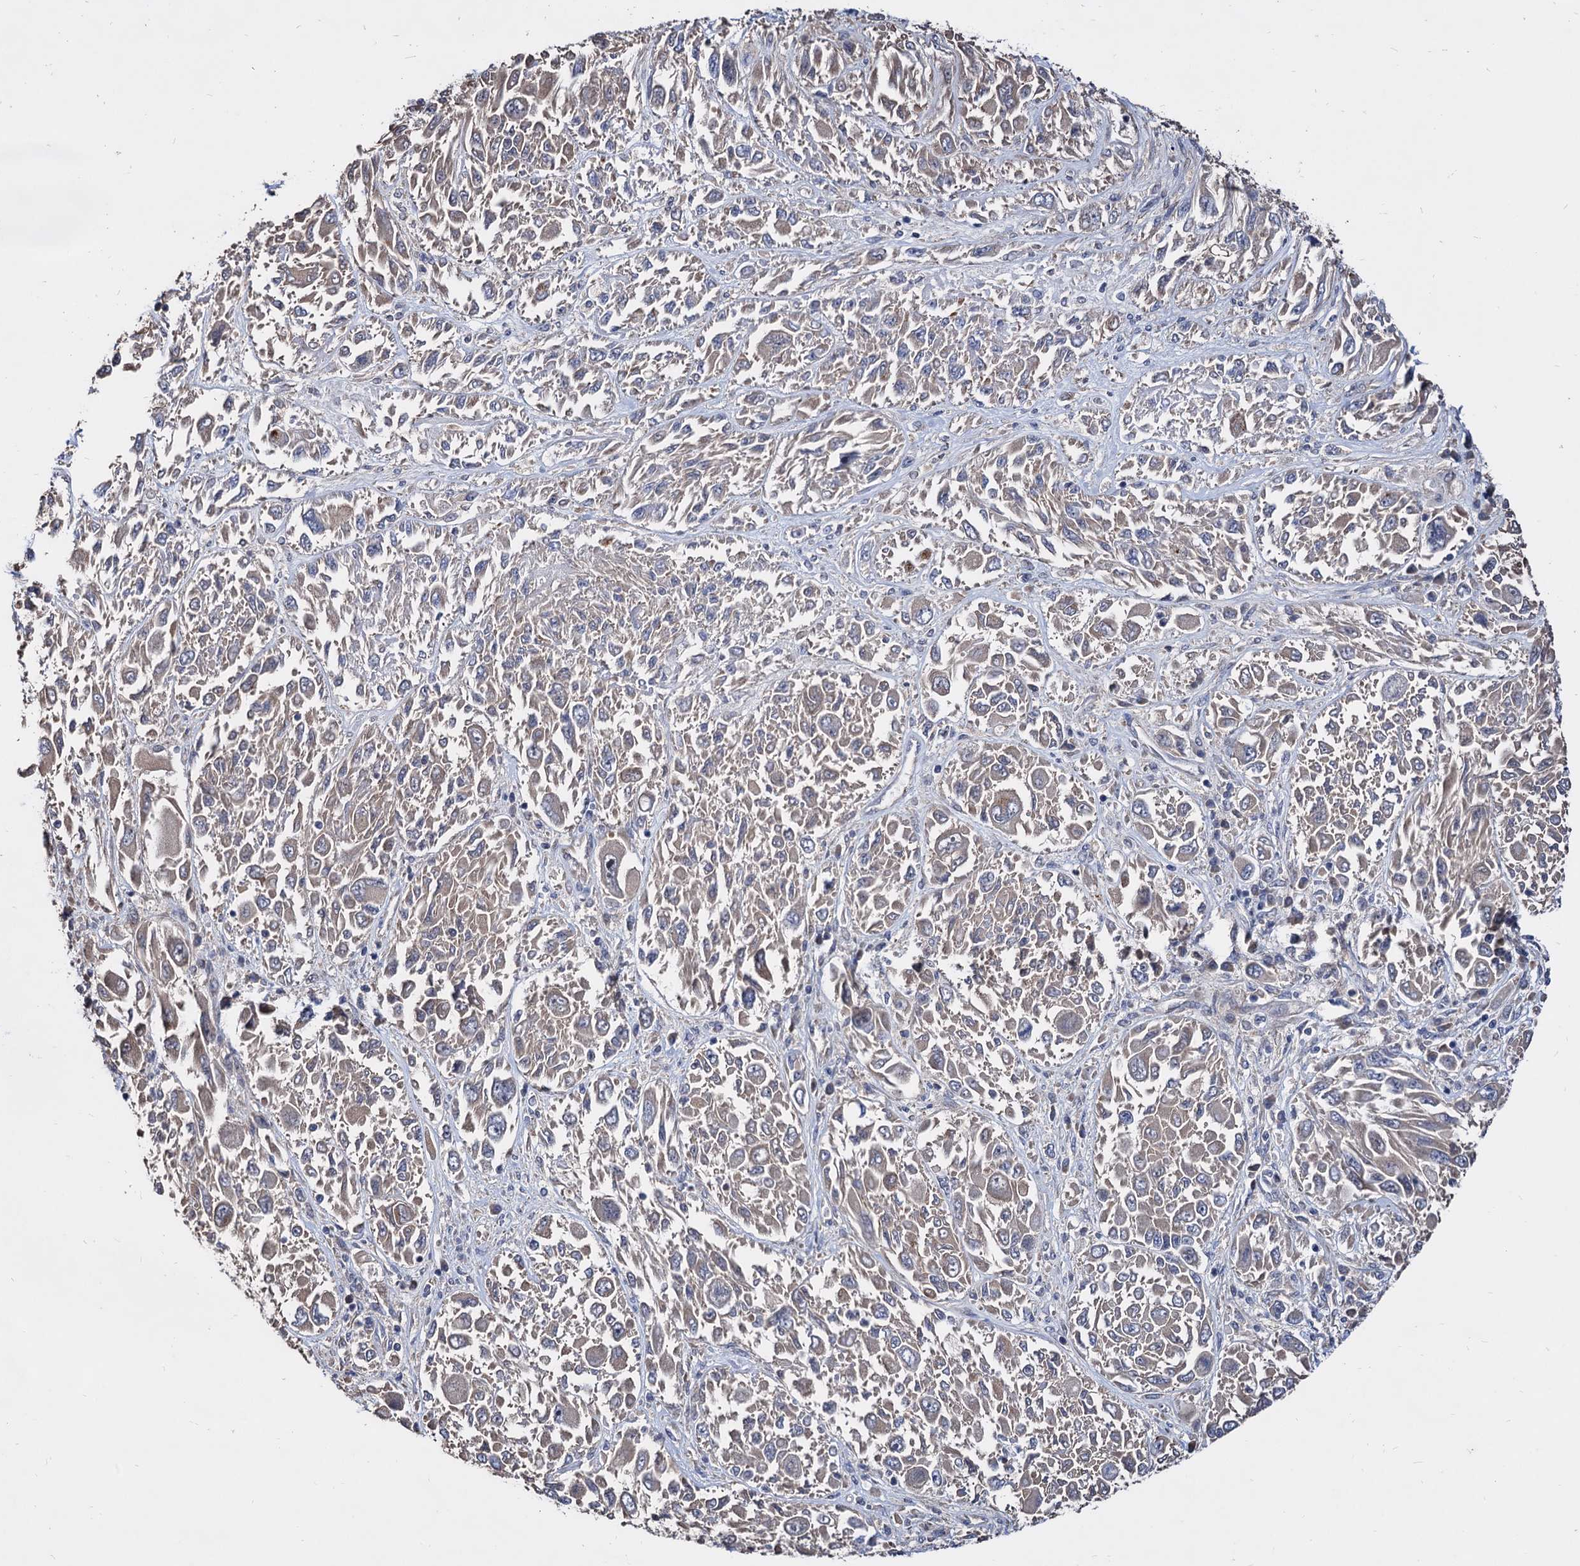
{"staining": {"intensity": "weak", "quantity": "25%-75%", "location": "cytoplasmic/membranous"}, "tissue": "melanoma", "cell_type": "Tumor cells", "image_type": "cancer", "snomed": [{"axis": "morphology", "description": "Malignant melanoma, NOS"}, {"axis": "topography", "description": "Skin"}], "caption": "Protein analysis of malignant melanoma tissue displays weak cytoplasmic/membranous staining in approximately 25%-75% of tumor cells. (DAB IHC, brown staining for protein, blue staining for nuclei).", "gene": "WDR11", "patient": {"sex": "female", "age": 91}}